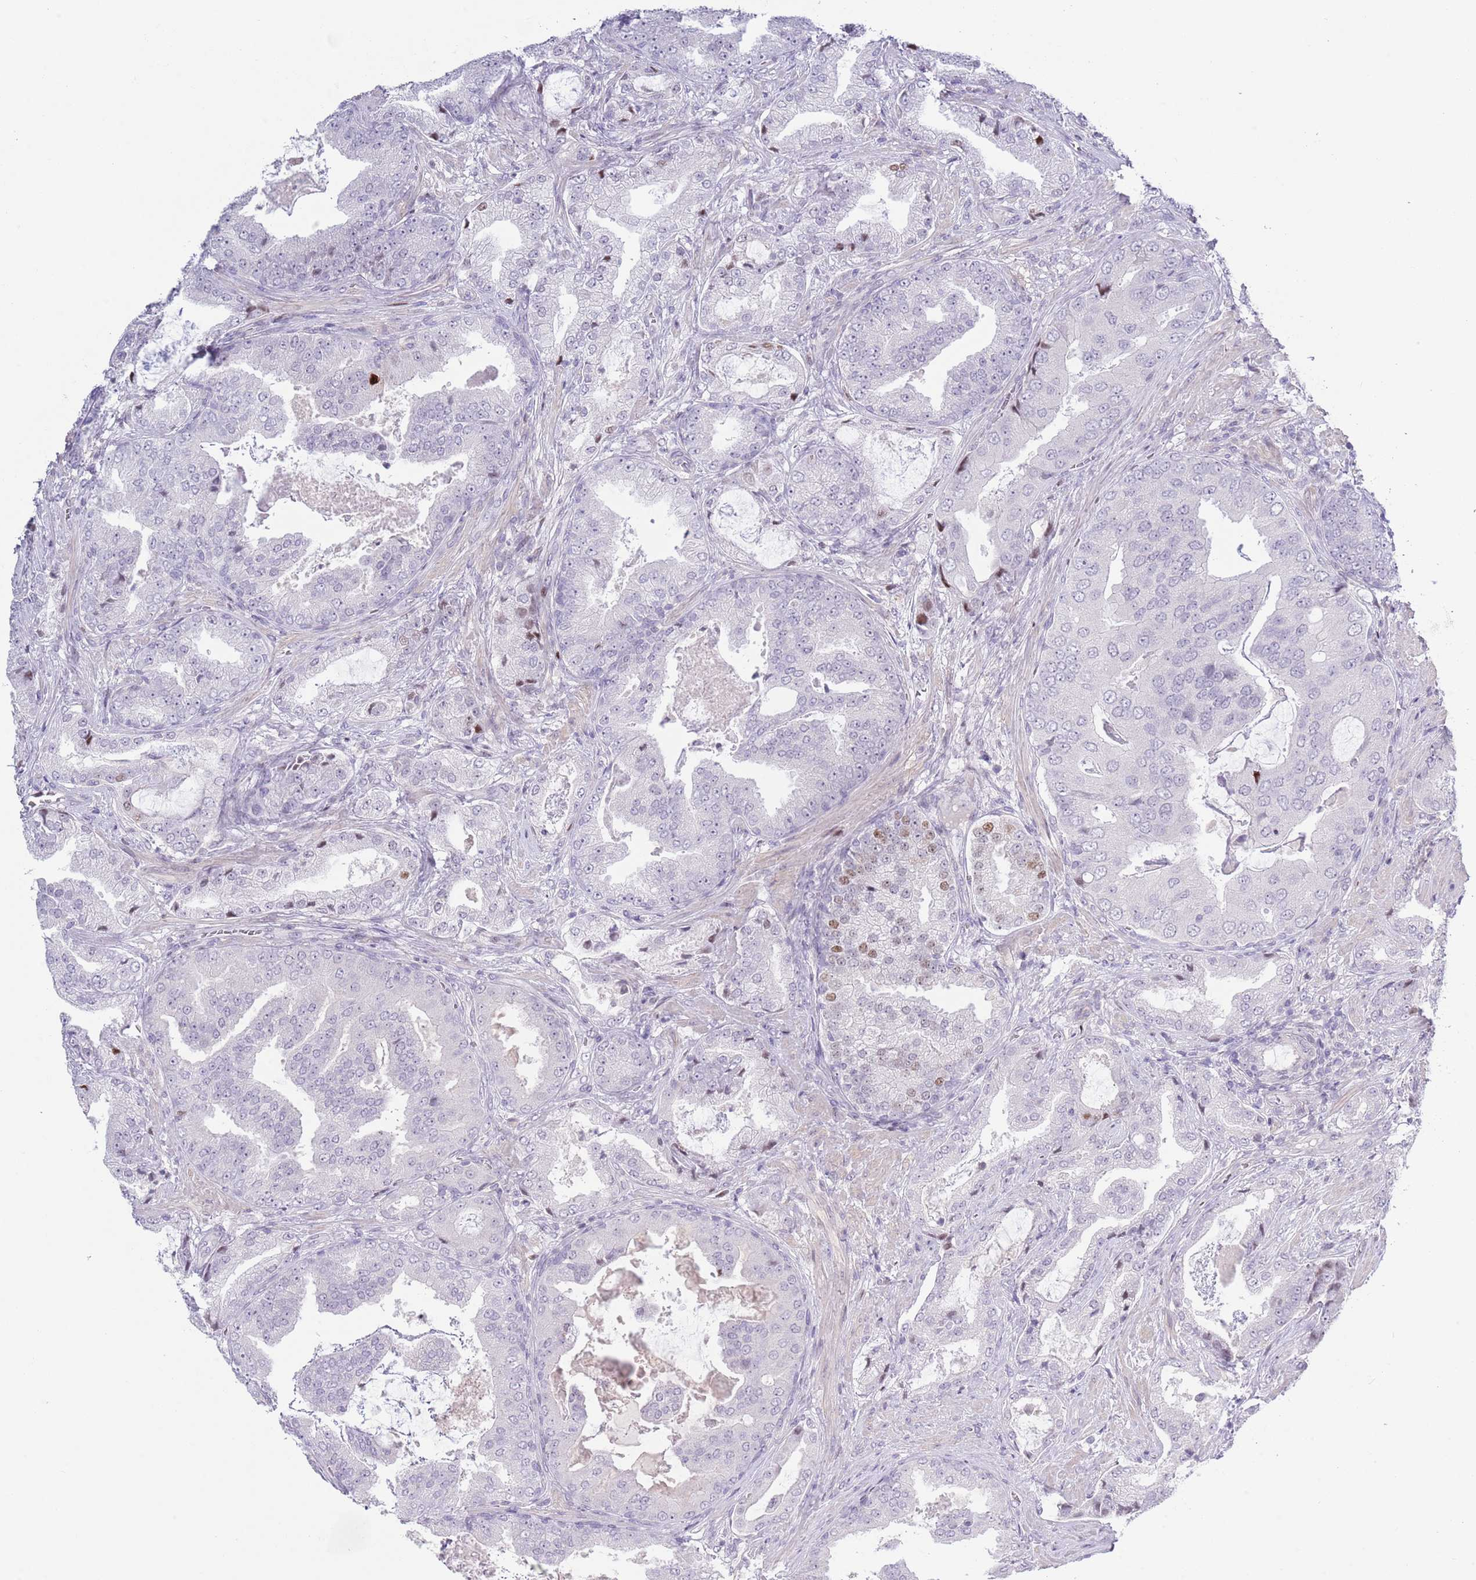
{"staining": {"intensity": "moderate", "quantity": "<25%", "location": "nuclear"}, "tissue": "prostate cancer", "cell_type": "Tumor cells", "image_type": "cancer", "snomed": [{"axis": "morphology", "description": "Adenocarcinoma, High grade"}, {"axis": "topography", "description": "Prostate"}], "caption": "Brown immunohistochemical staining in human prostate cancer (adenocarcinoma (high-grade)) demonstrates moderate nuclear expression in about <25% of tumor cells.", "gene": "MFSD10", "patient": {"sex": "male", "age": 68}}